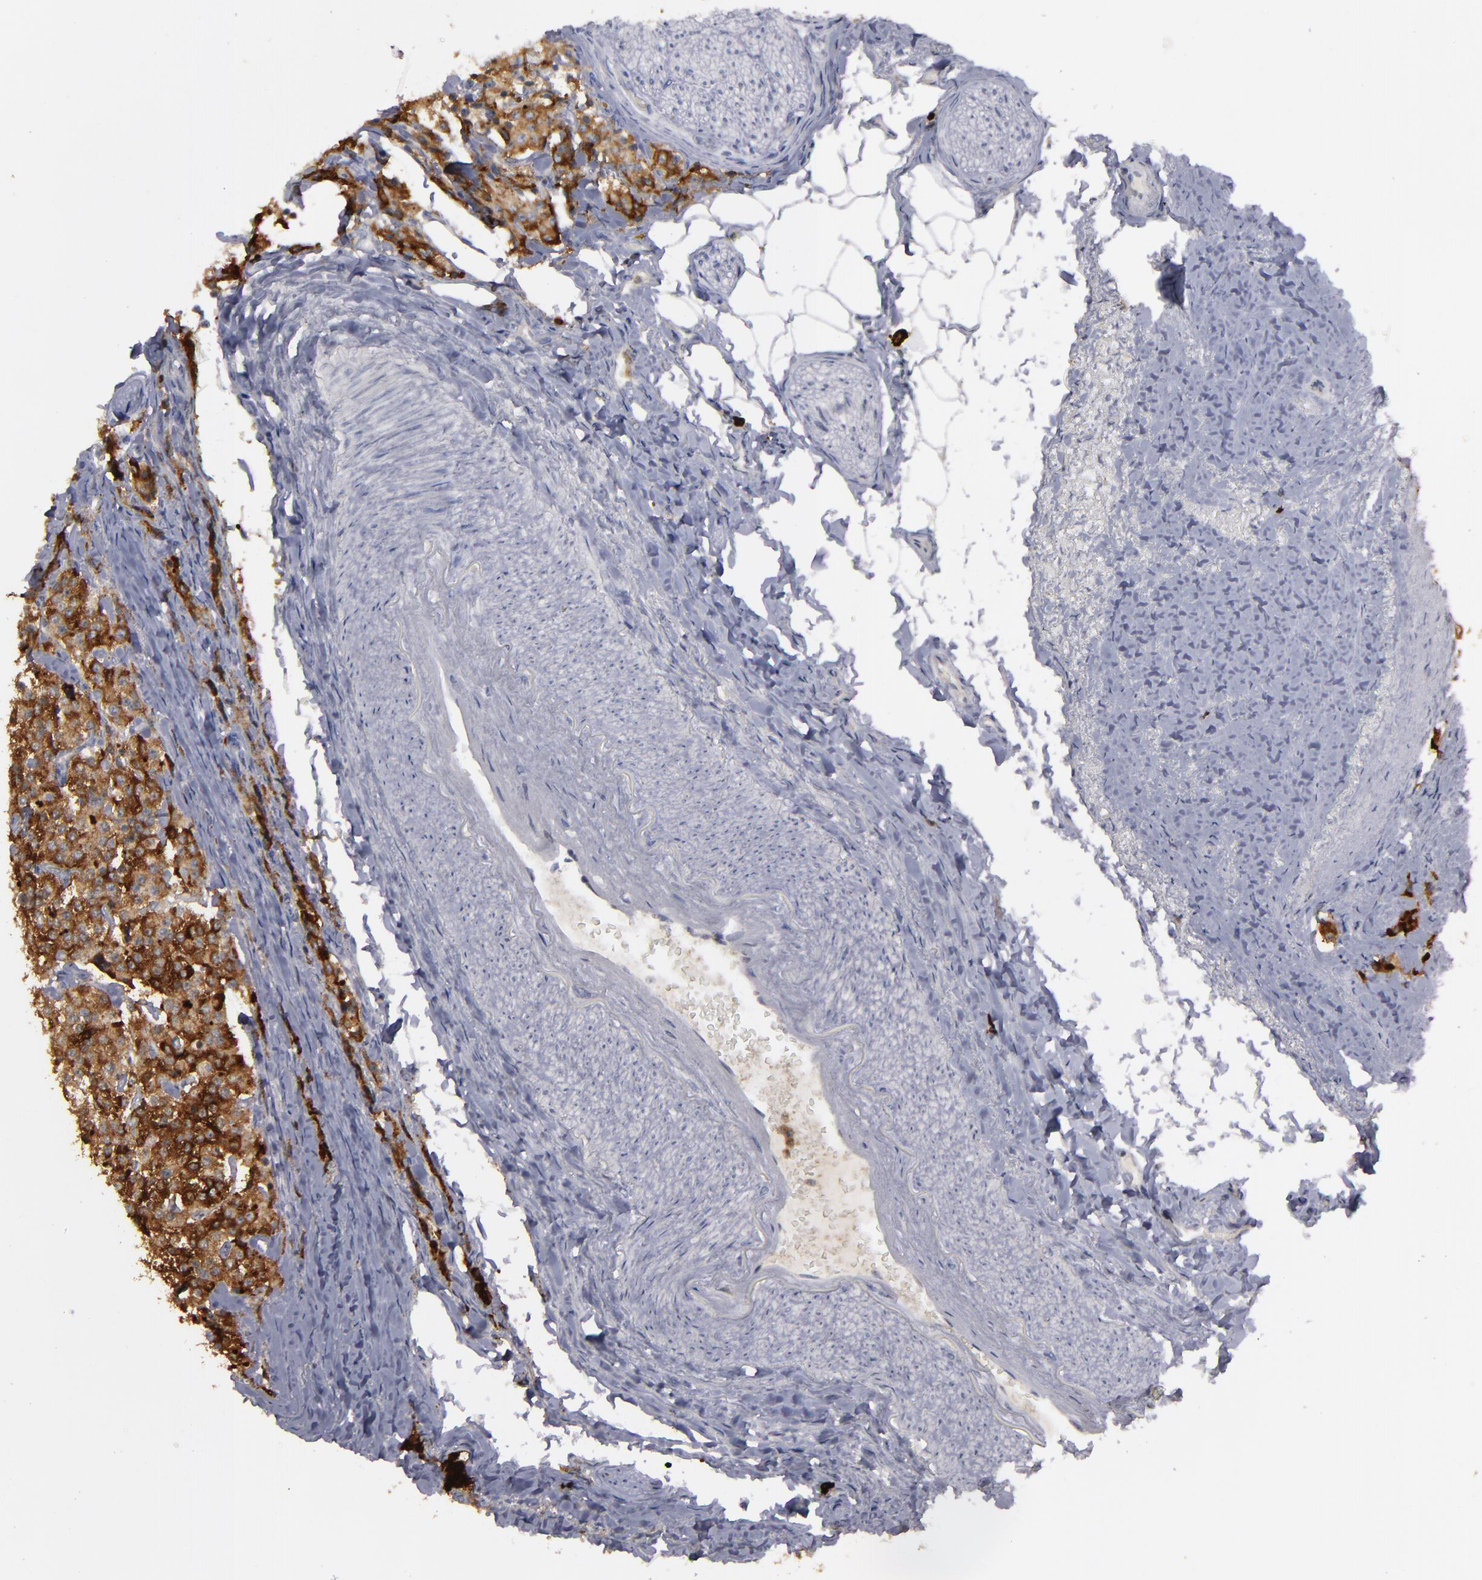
{"staining": {"intensity": "strong", "quantity": ">75%", "location": "cytoplasmic/membranous"}, "tissue": "carcinoid", "cell_type": "Tumor cells", "image_type": "cancer", "snomed": [{"axis": "morphology", "description": "Carcinoid, malignant, NOS"}, {"axis": "topography", "description": "Colon"}], "caption": "This is a micrograph of IHC staining of carcinoid (malignant), which shows strong staining in the cytoplasmic/membranous of tumor cells.", "gene": "STX3", "patient": {"sex": "female", "age": 61}}